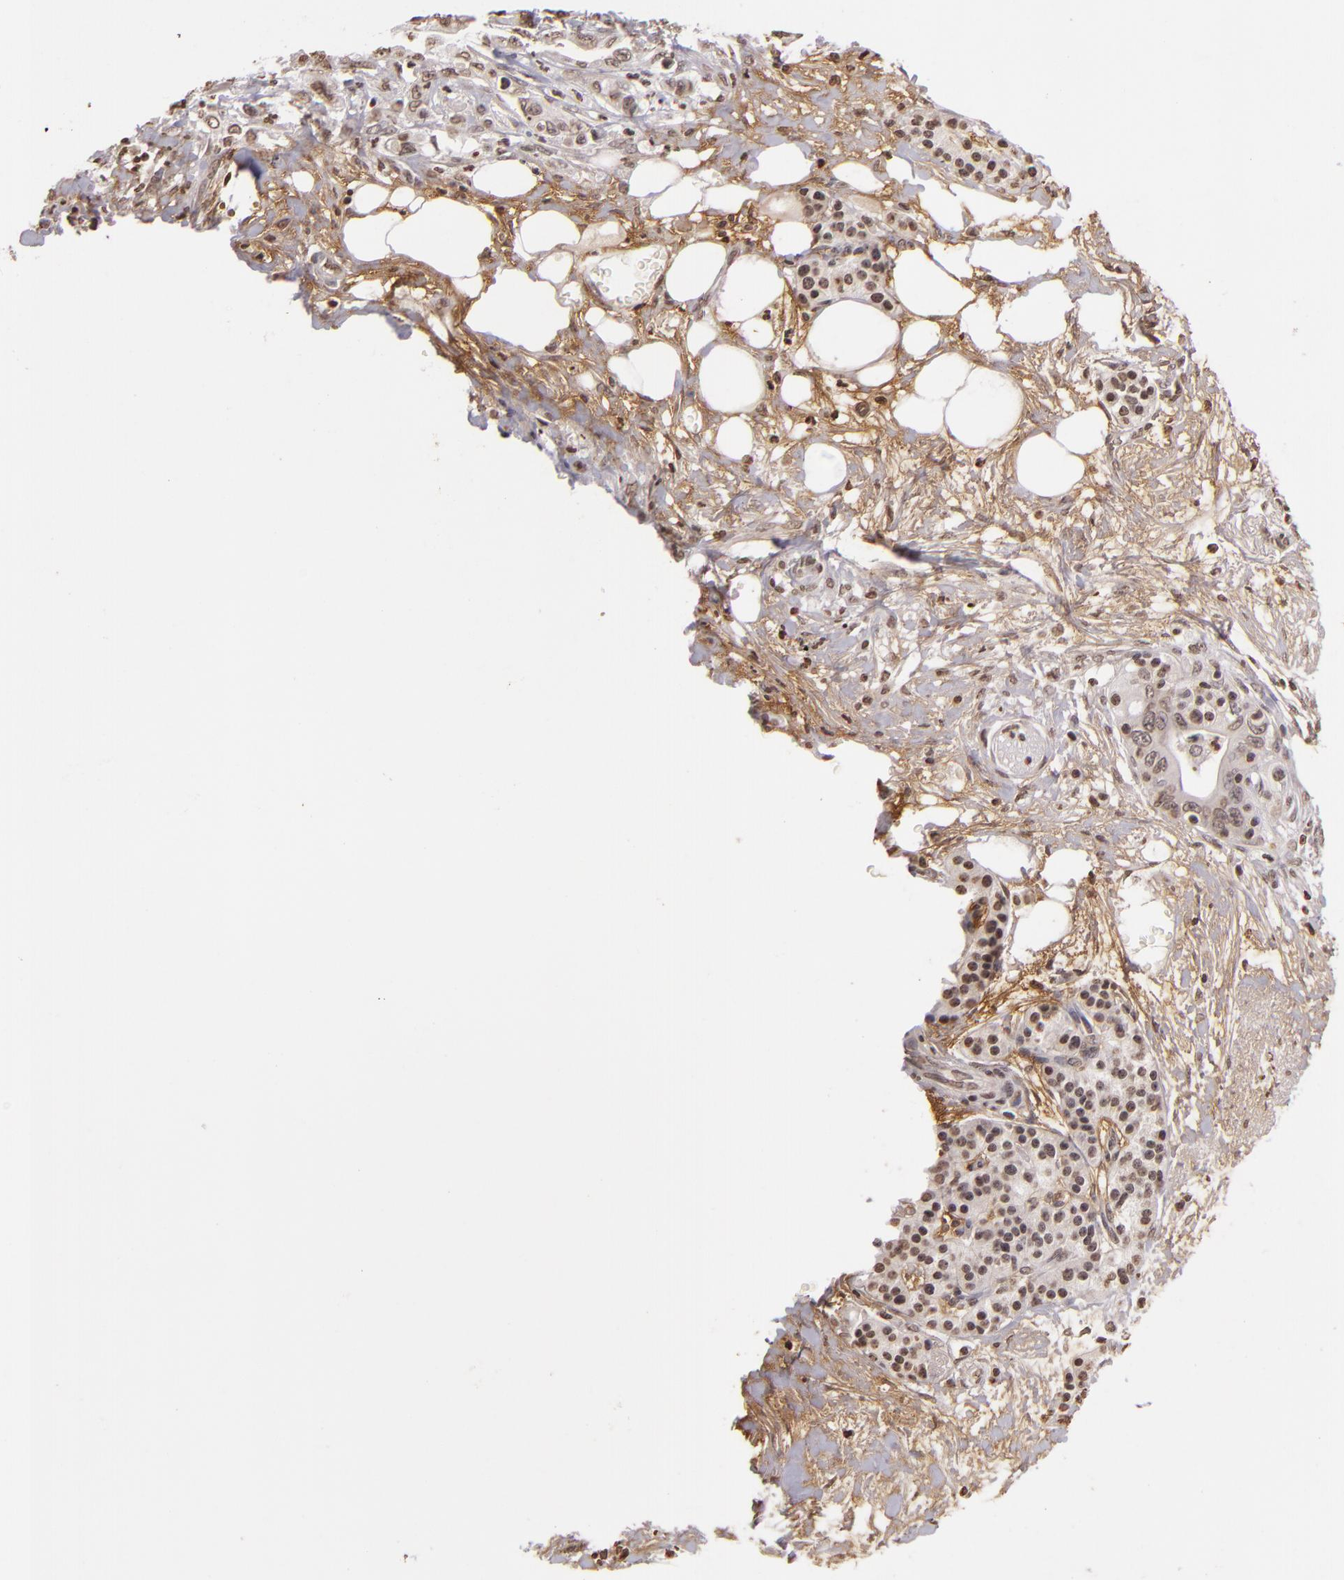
{"staining": {"intensity": "weak", "quantity": "<25%", "location": "nuclear"}, "tissue": "pancreatic cancer", "cell_type": "Tumor cells", "image_type": "cancer", "snomed": [{"axis": "morphology", "description": "Adenocarcinoma, NOS"}, {"axis": "topography", "description": "Pancreas"}], "caption": "Immunohistochemical staining of human pancreatic cancer (adenocarcinoma) displays no significant staining in tumor cells.", "gene": "THRB", "patient": {"sex": "female", "age": 66}}